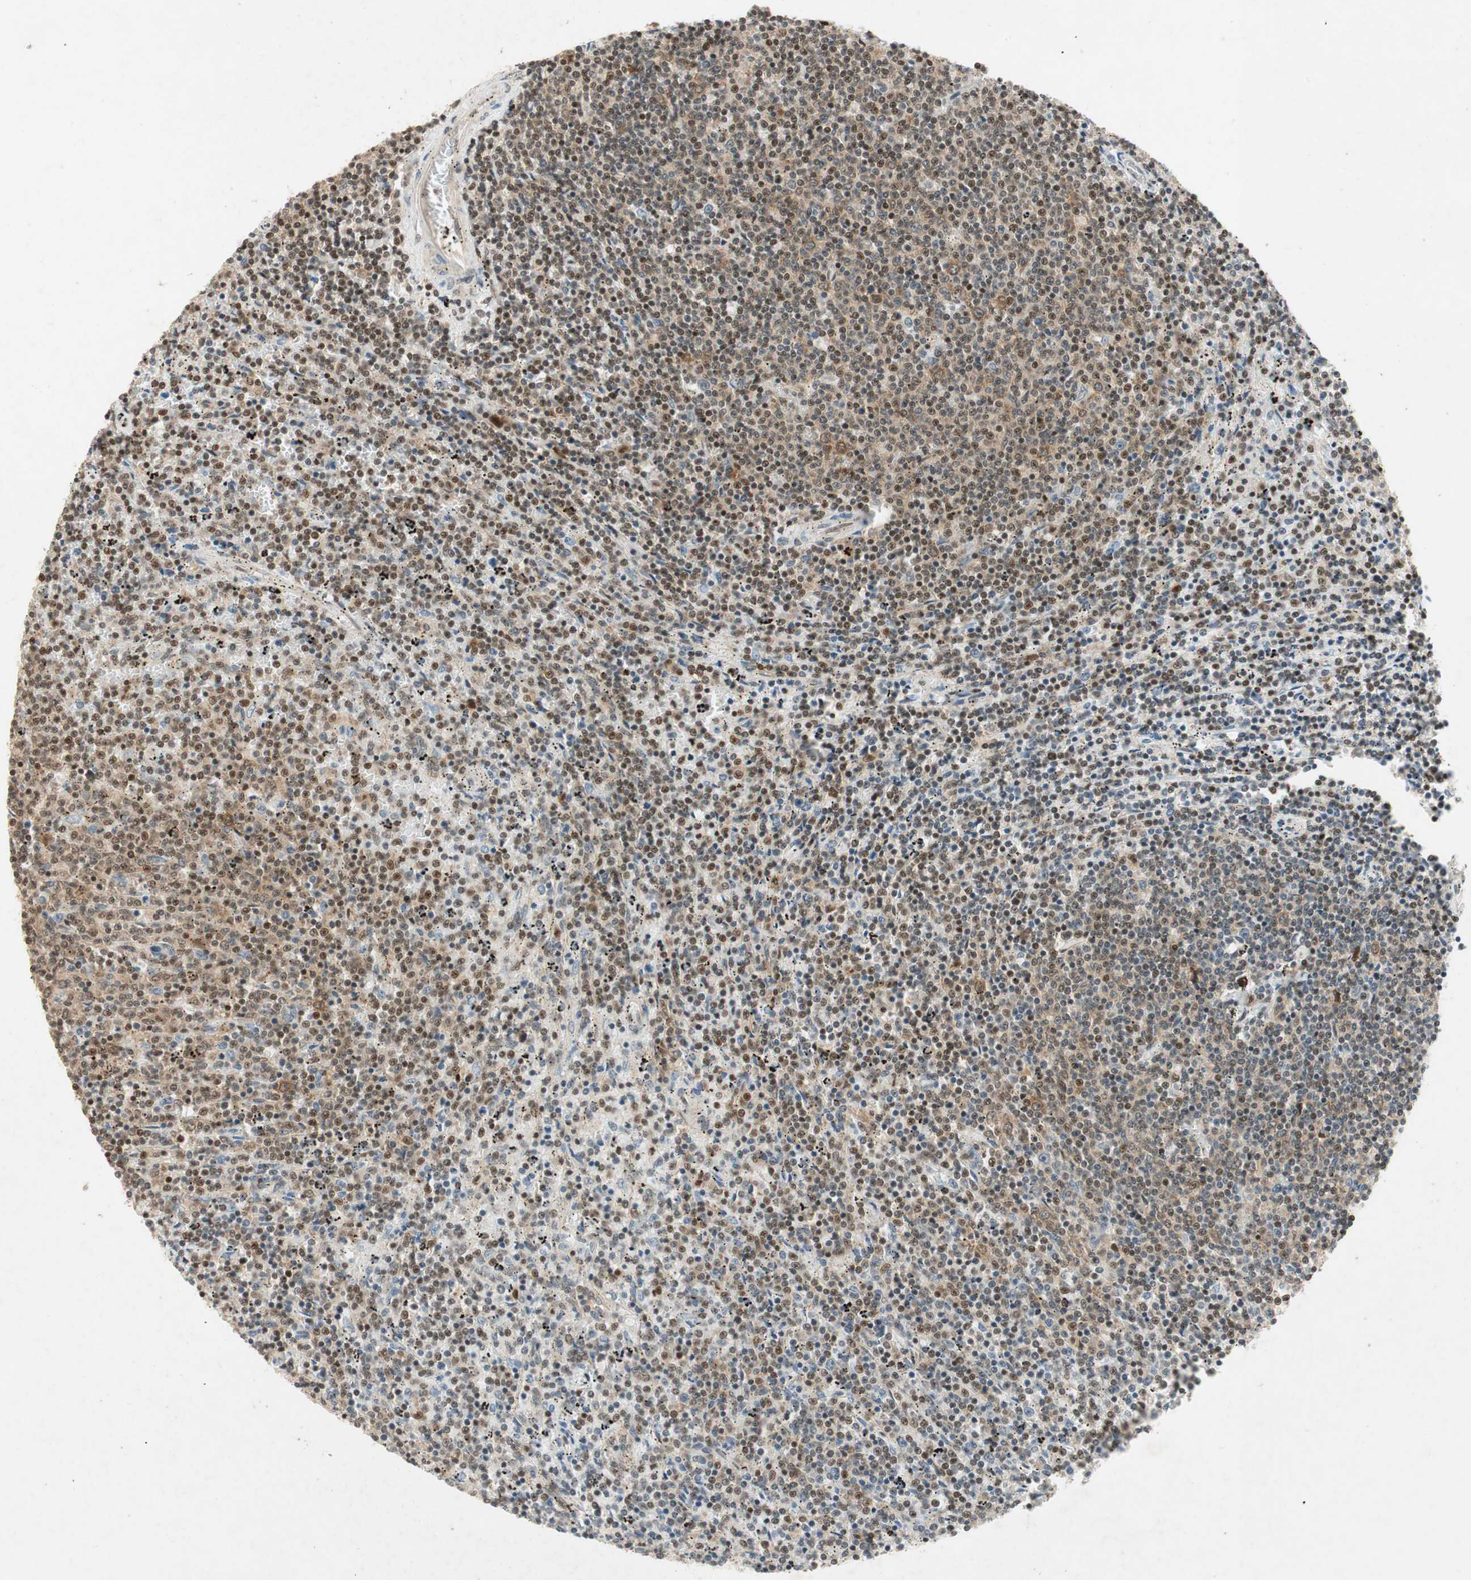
{"staining": {"intensity": "moderate", "quantity": "25%-75%", "location": "nuclear"}, "tissue": "lymphoma", "cell_type": "Tumor cells", "image_type": "cancer", "snomed": [{"axis": "morphology", "description": "Malignant lymphoma, non-Hodgkin's type, Low grade"}, {"axis": "topography", "description": "Spleen"}], "caption": "Human low-grade malignant lymphoma, non-Hodgkin's type stained with a protein marker reveals moderate staining in tumor cells.", "gene": "NCBP3", "patient": {"sex": "female", "age": 50}}